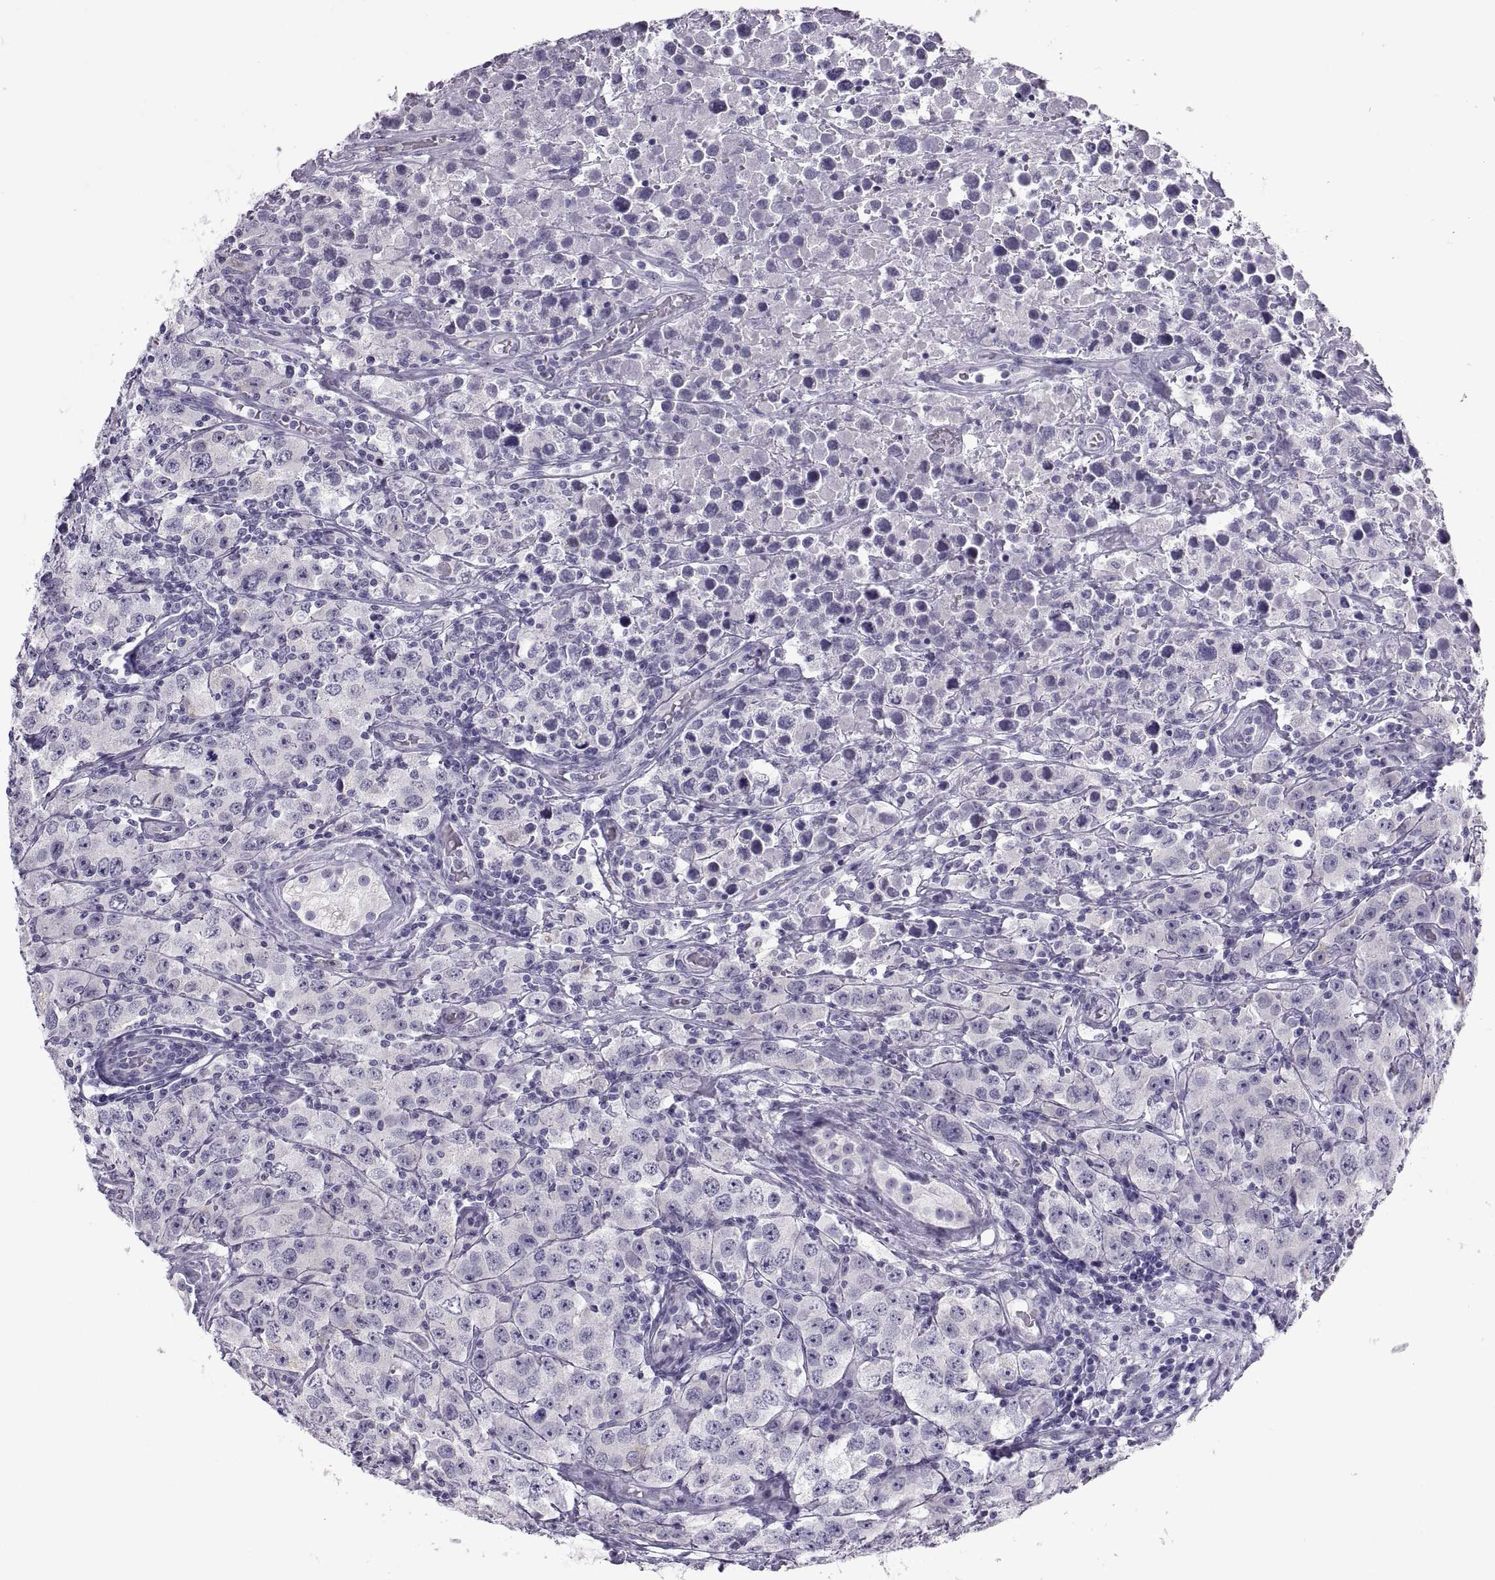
{"staining": {"intensity": "negative", "quantity": "none", "location": "none"}, "tissue": "testis cancer", "cell_type": "Tumor cells", "image_type": "cancer", "snomed": [{"axis": "morphology", "description": "Seminoma, NOS"}, {"axis": "topography", "description": "Testis"}], "caption": "This is a photomicrograph of immunohistochemistry staining of testis cancer, which shows no expression in tumor cells.", "gene": "C3orf22", "patient": {"sex": "male", "age": 52}}